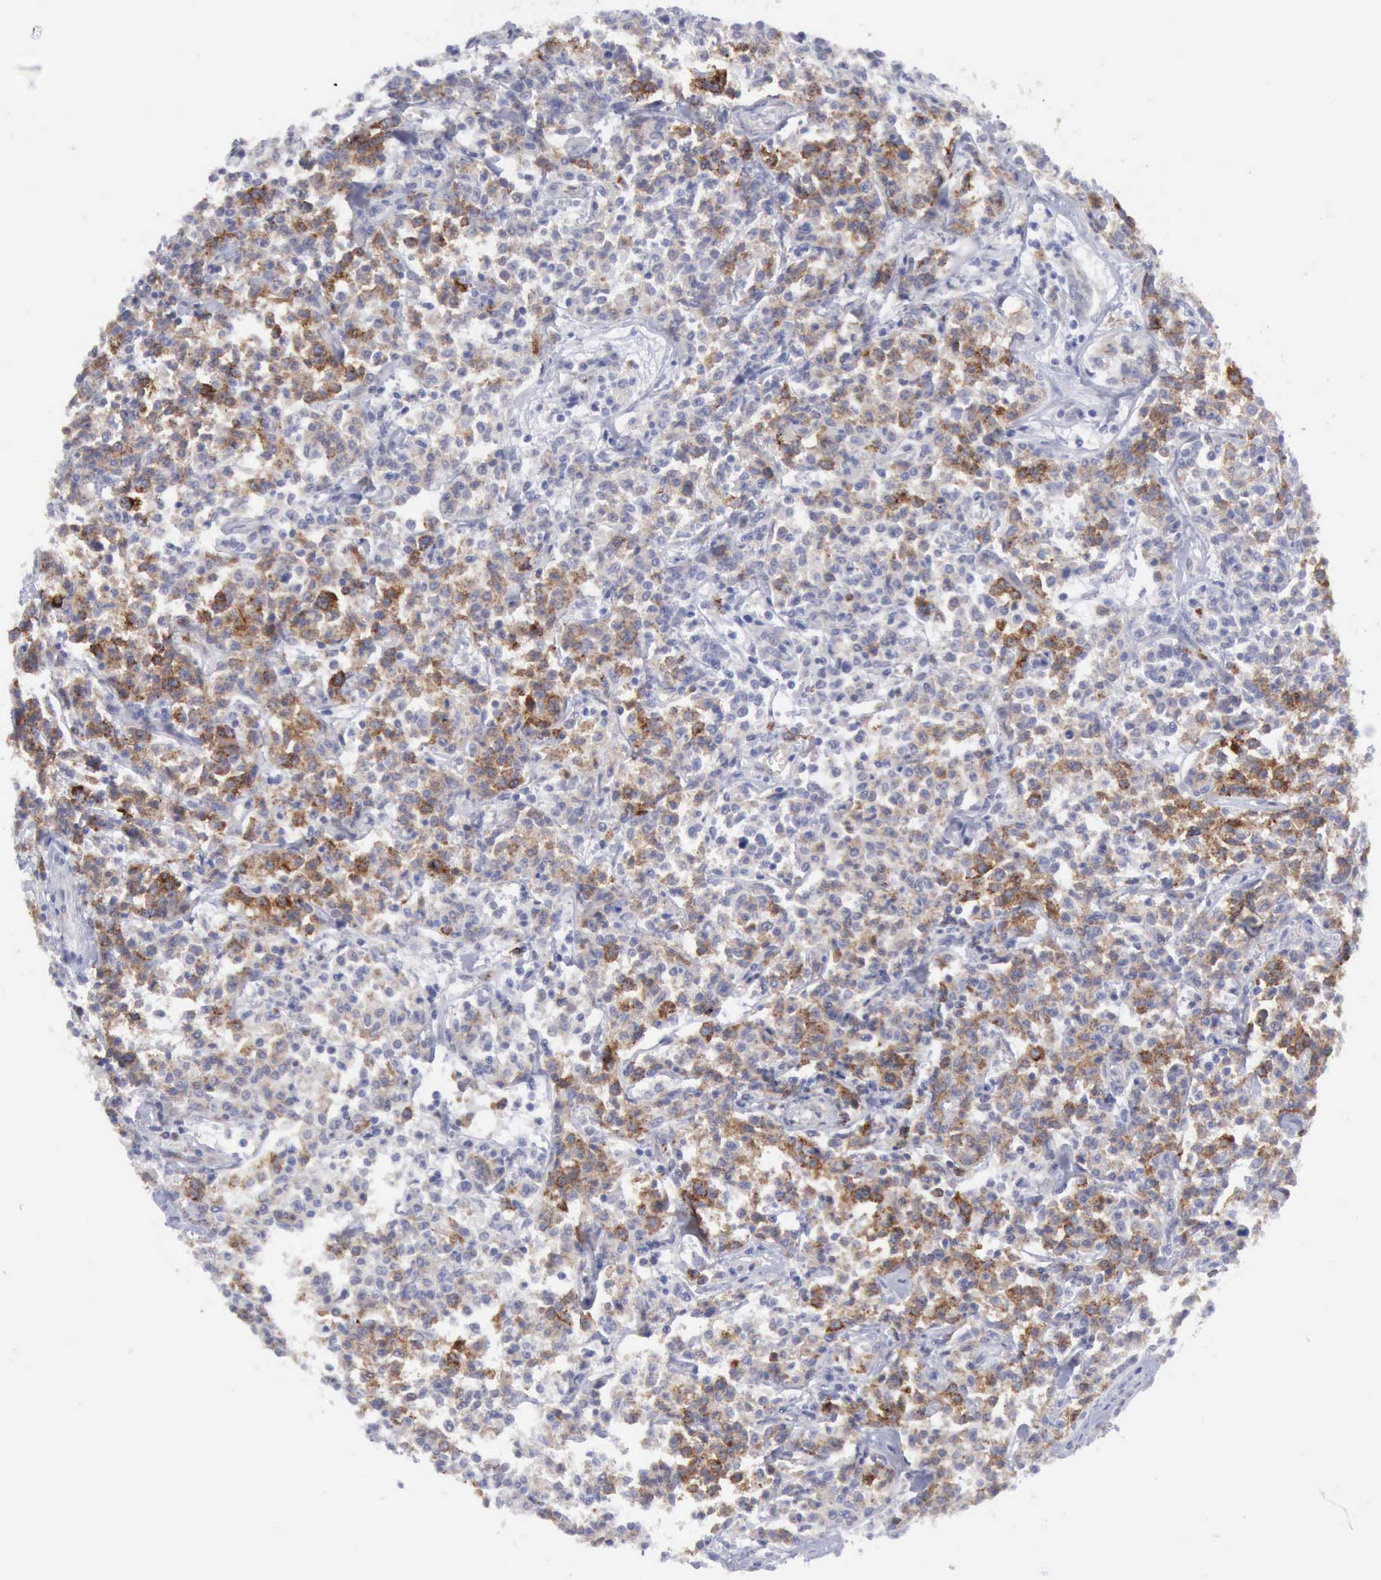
{"staining": {"intensity": "moderate", "quantity": "25%-75%", "location": "cytoplasmic/membranous"}, "tissue": "lymphoma", "cell_type": "Tumor cells", "image_type": "cancer", "snomed": [{"axis": "morphology", "description": "Malignant lymphoma, non-Hodgkin's type, Low grade"}, {"axis": "topography", "description": "Small intestine"}], "caption": "Tumor cells exhibit medium levels of moderate cytoplasmic/membranous expression in approximately 25%-75% of cells in low-grade malignant lymphoma, non-Hodgkin's type. (IHC, brightfield microscopy, high magnification).", "gene": "TFRC", "patient": {"sex": "female", "age": 59}}